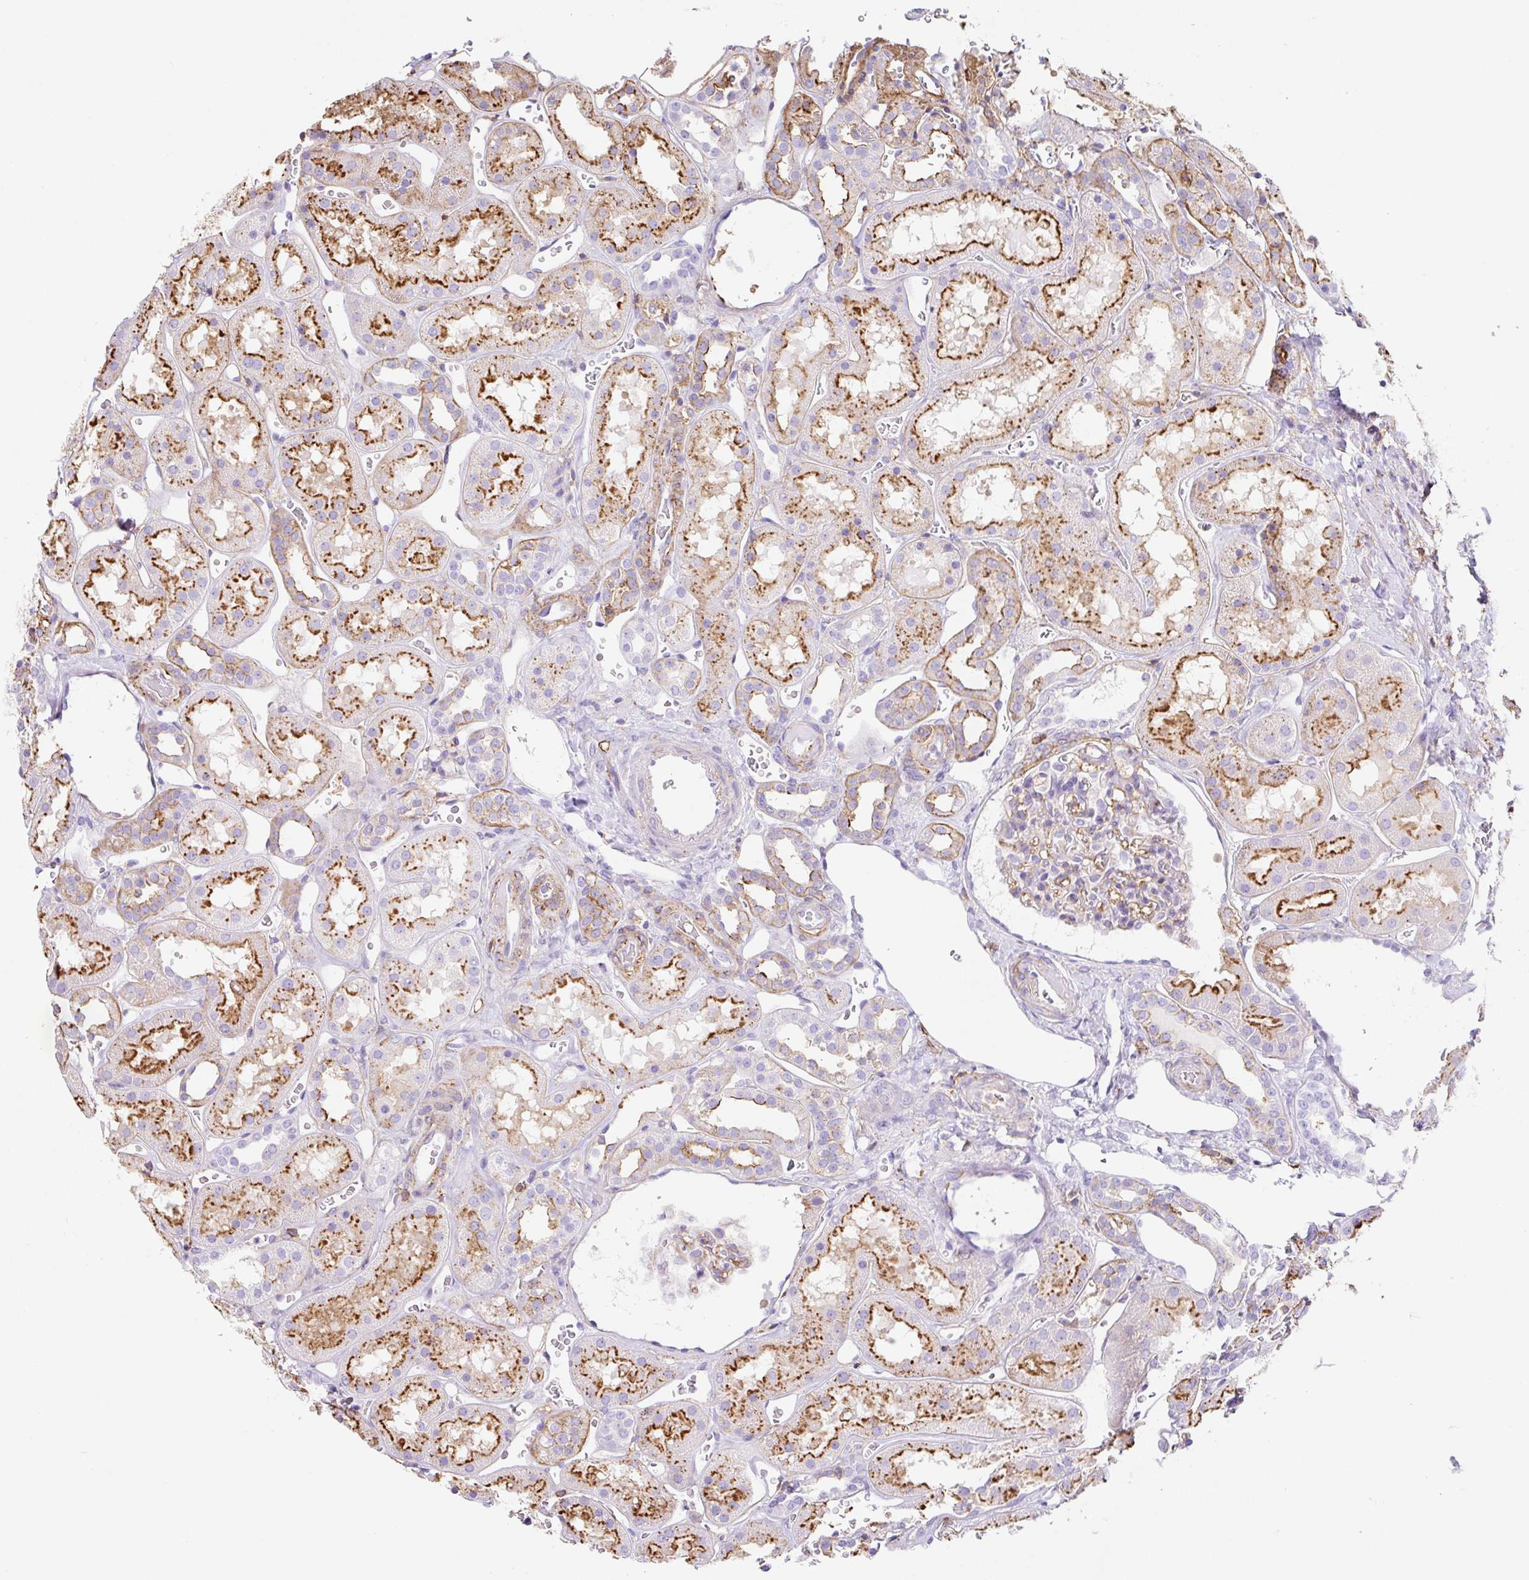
{"staining": {"intensity": "moderate", "quantity": "<25%", "location": "cytoplasmic/membranous"}, "tissue": "kidney", "cell_type": "Cells in glomeruli", "image_type": "normal", "snomed": [{"axis": "morphology", "description": "Normal tissue, NOS"}, {"axis": "topography", "description": "Kidney"}], "caption": "IHC photomicrograph of benign kidney stained for a protein (brown), which demonstrates low levels of moderate cytoplasmic/membranous positivity in approximately <25% of cells in glomeruli.", "gene": "MTTP", "patient": {"sex": "female", "age": 41}}